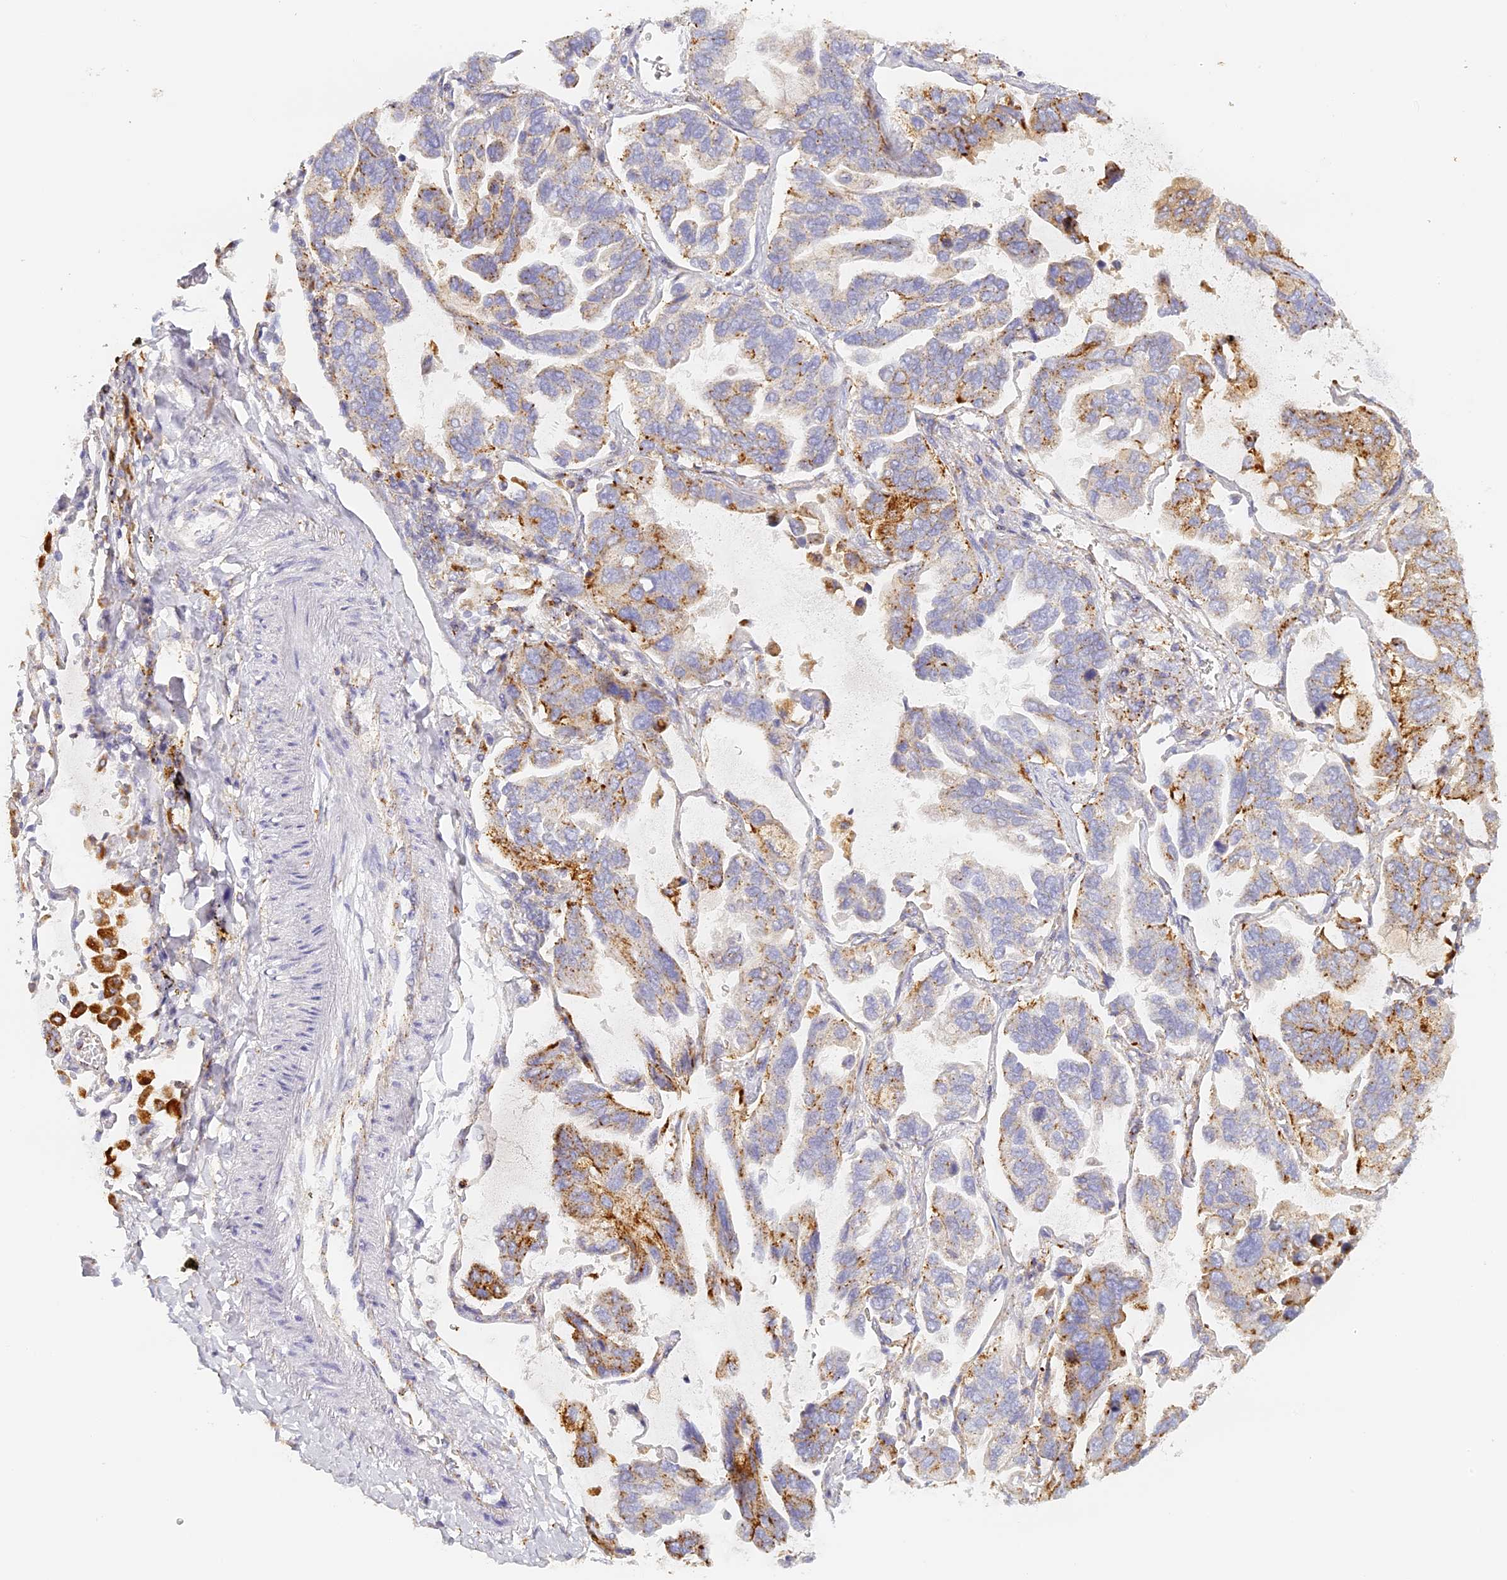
{"staining": {"intensity": "moderate", "quantity": "25%-75%", "location": "cytoplasmic/membranous"}, "tissue": "lung cancer", "cell_type": "Tumor cells", "image_type": "cancer", "snomed": [{"axis": "morphology", "description": "Adenocarcinoma, NOS"}, {"axis": "topography", "description": "Lung"}], "caption": "IHC staining of lung adenocarcinoma, which reveals medium levels of moderate cytoplasmic/membranous staining in approximately 25%-75% of tumor cells indicating moderate cytoplasmic/membranous protein staining. The staining was performed using DAB (3,3'-diaminobenzidine) (brown) for protein detection and nuclei were counterstained in hematoxylin (blue).", "gene": "LAMP2", "patient": {"sex": "male", "age": 64}}